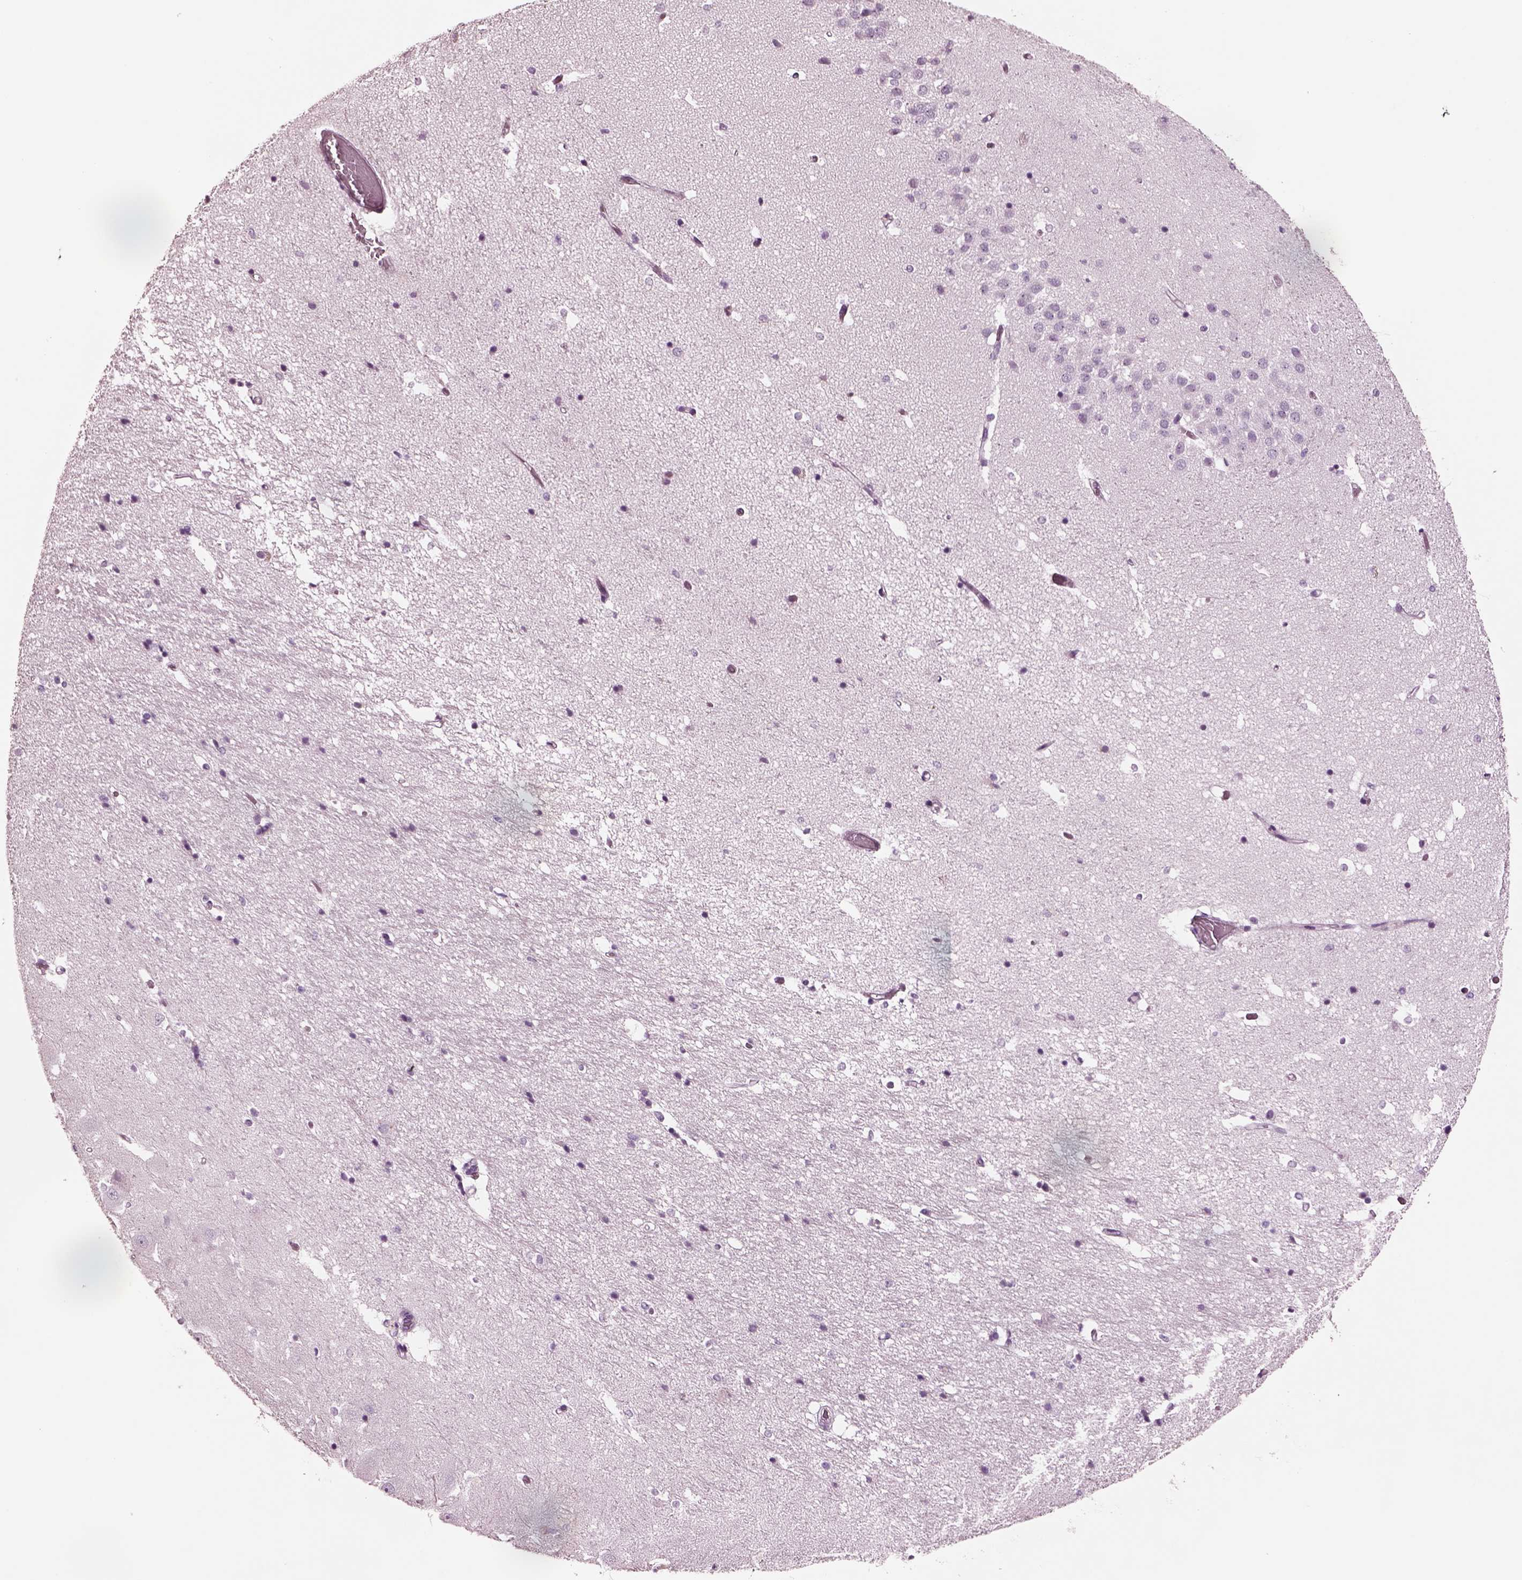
{"staining": {"intensity": "negative", "quantity": "none", "location": "none"}, "tissue": "hippocampus", "cell_type": "Glial cells", "image_type": "normal", "snomed": [{"axis": "morphology", "description": "Normal tissue, NOS"}, {"axis": "topography", "description": "Hippocampus"}], "caption": "Human hippocampus stained for a protein using immunohistochemistry (IHC) displays no positivity in glial cells.", "gene": "NMRK2", "patient": {"sex": "male", "age": 44}}